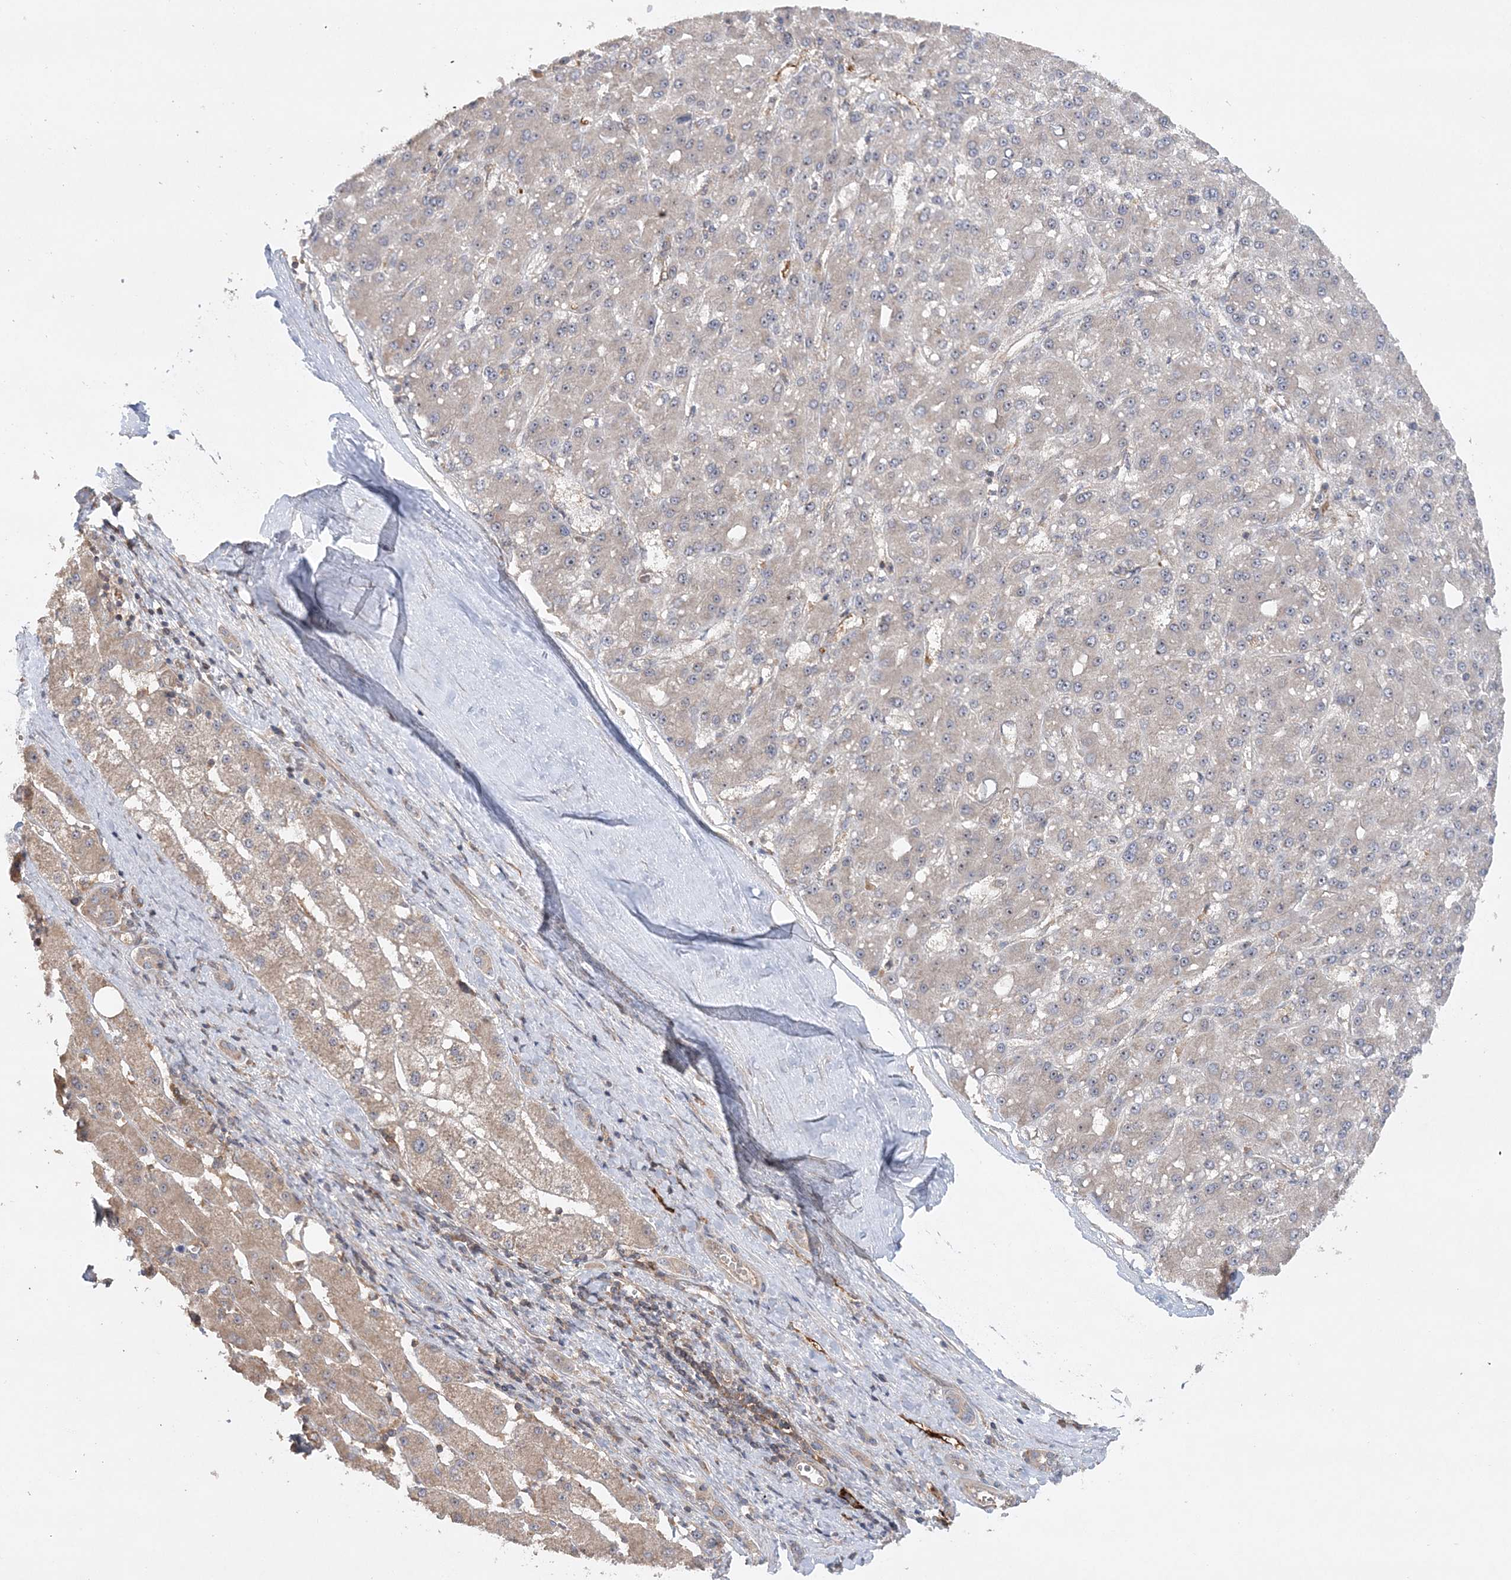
{"staining": {"intensity": "negative", "quantity": "none", "location": "none"}, "tissue": "liver cancer", "cell_type": "Tumor cells", "image_type": "cancer", "snomed": [{"axis": "morphology", "description": "Carcinoma, Hepatocellular, NOS"}, {"axis": "topography", "description": "Liver"}], "caption": "Liver hepatocellular carcinoma stained for a protein using immunohistochemistry reveals no positivity tumor cells.", "gene": "ACAP2", "patient": {"sex": "male", "age": 67}}